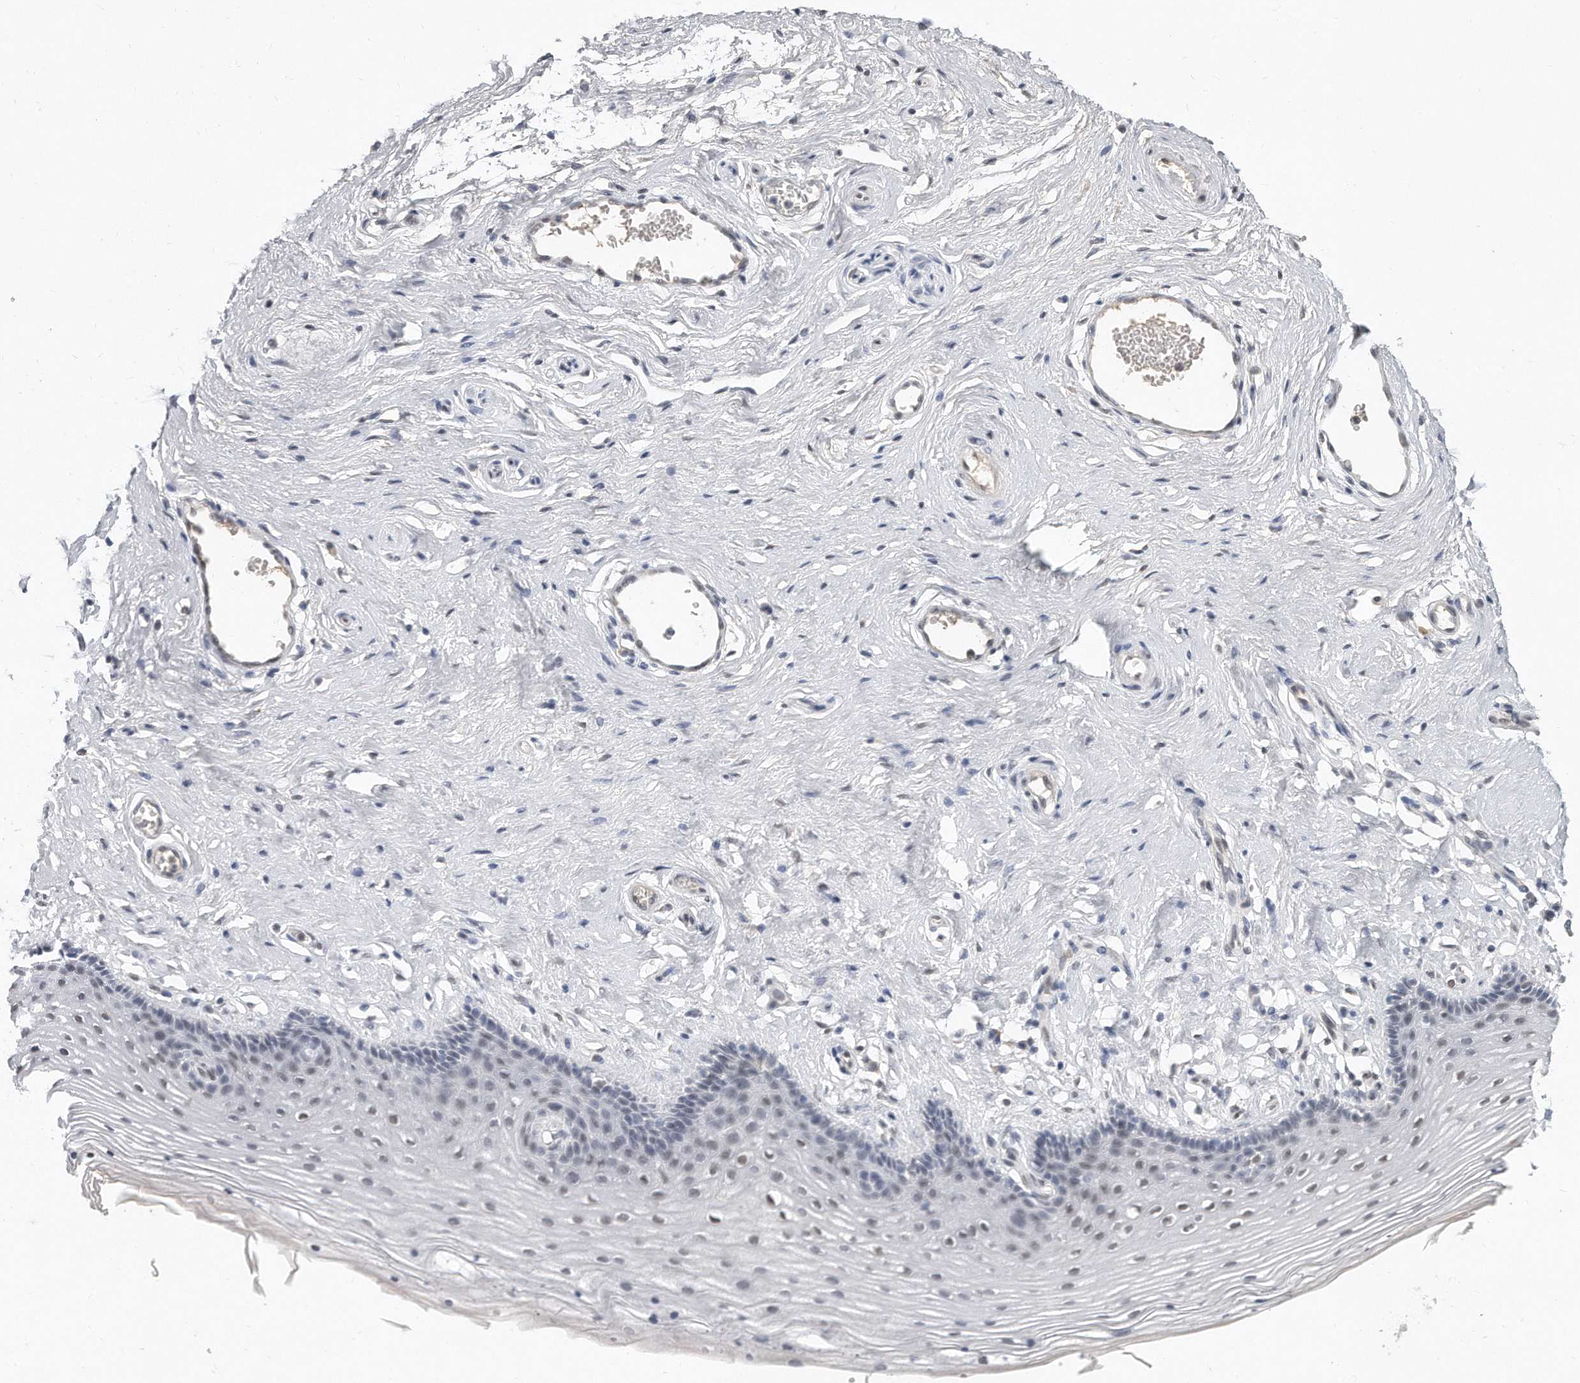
{"staining": {"intensity": "moderate", "quantity": "<25%", "location": "nuclear"}, "tissue": "vagina", "cell_type": "Squamous epithelial cells", "image_type": "normal", "snomed": [{"axis": "morphology", "description": "Normal tissue, NOS"}, {"axis": "topography", "description": "Vagina"}], "caption": "The micrograph exhibits a brown stain indicating the presence of a protein in the nuclear of squamous epithelial cells in vagina. (Stains: DAB in brown, nuclei in blue, Microscopy: brightfield microscopy at high magnification).", "gene": "CTBP2", "patient": {"sex": "female", "age": 46}}